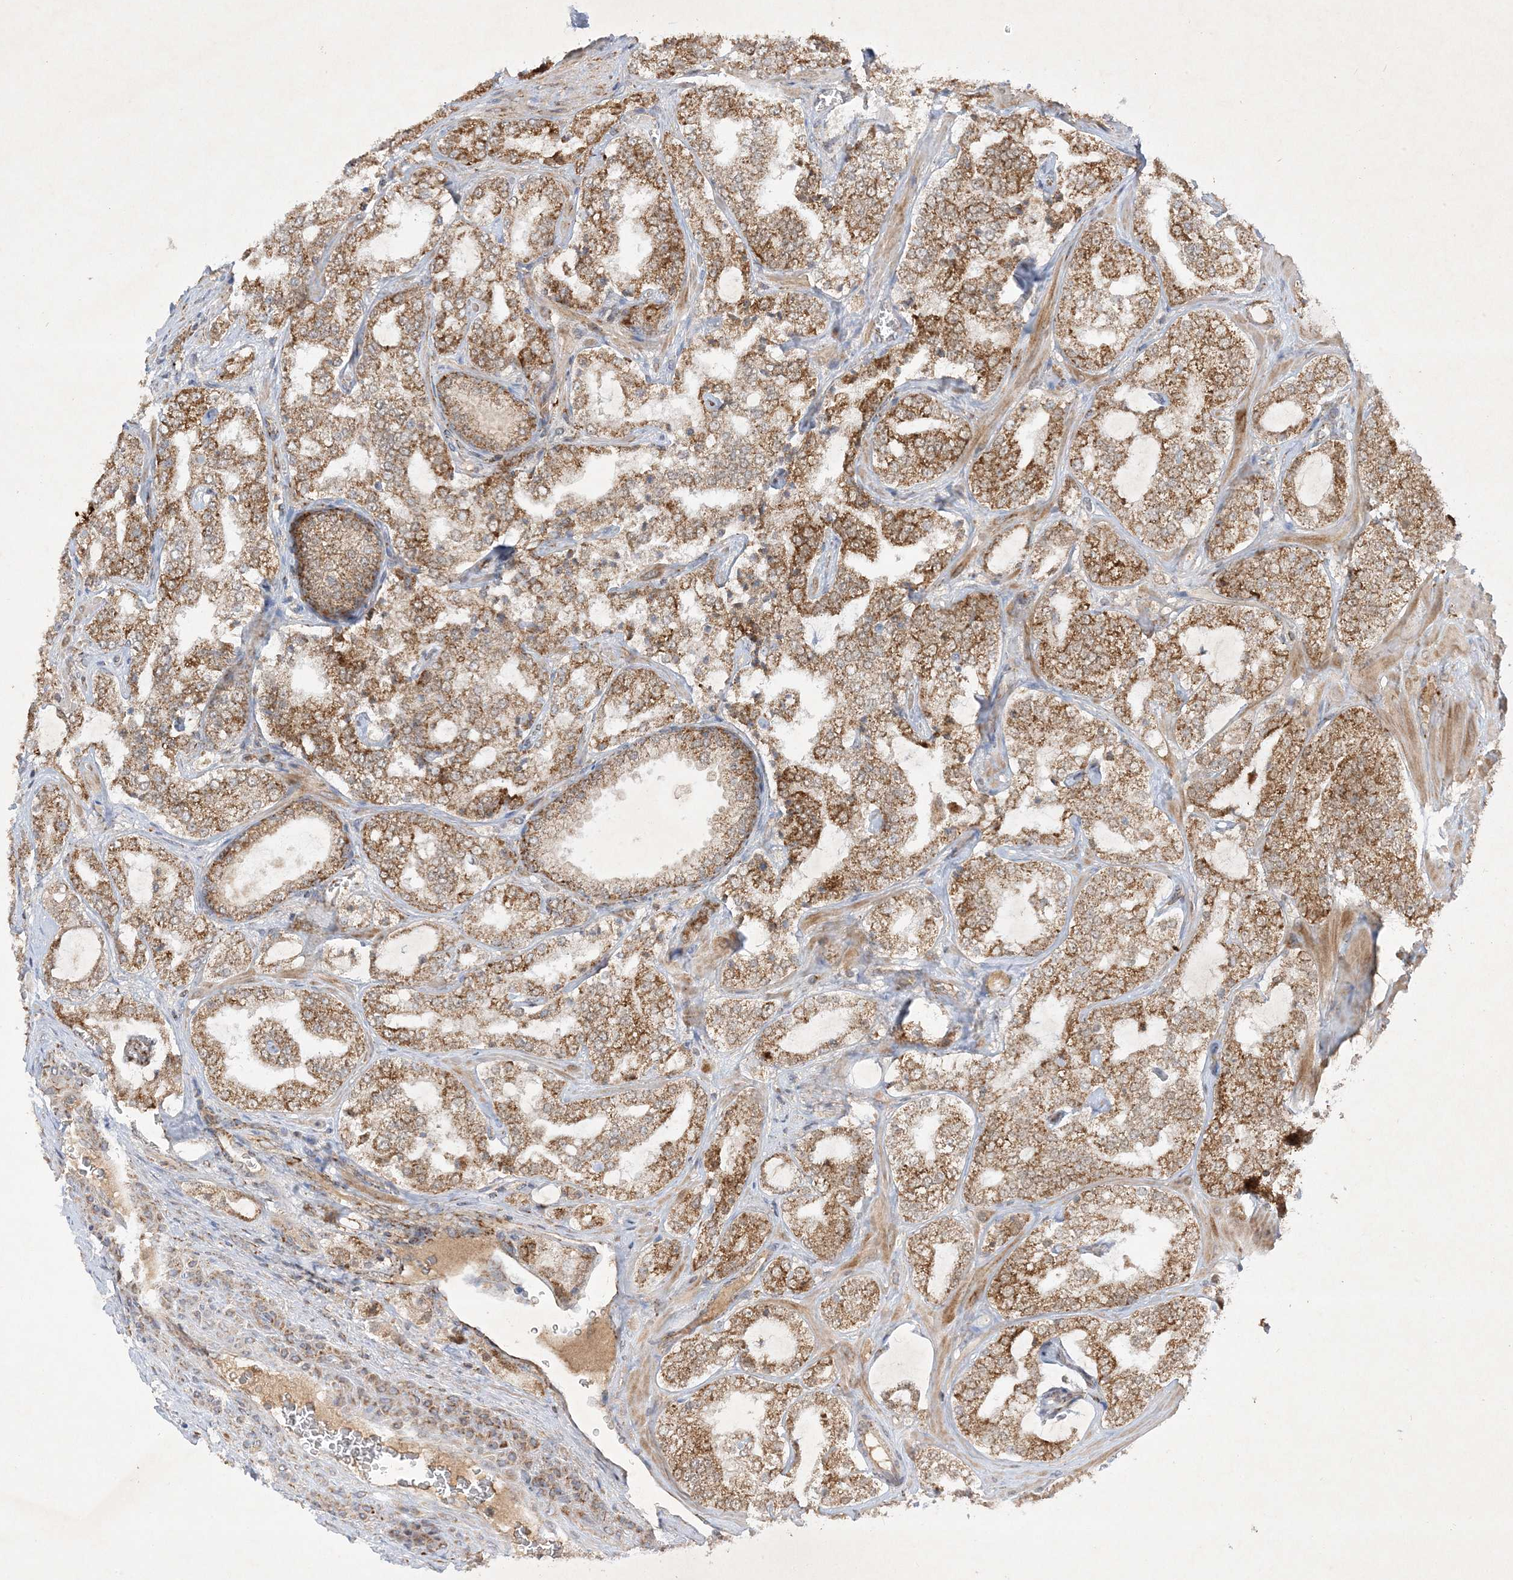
{"staining": {"intensity": "moderate", "quantity": ">75%", "location": "cytoplasmic/membranous"}, "tissue": "prostate cancer", "cell_type": "Tumor cells", "image_type": "cancer", "snomed": [{"axis": "morphology", "description": "Adenocarcinoma, High grade"}, {"axis": "topography", "description": "Prostate"}], "caption": "Moderate cytoplasmic/membranous protein positivity is seen in approximately >75% of tumor cells in prostate adenocarcinoma (high-grade).", "gene": "NDUFAF3", "patient": {"sex": "male", "age": 64}}